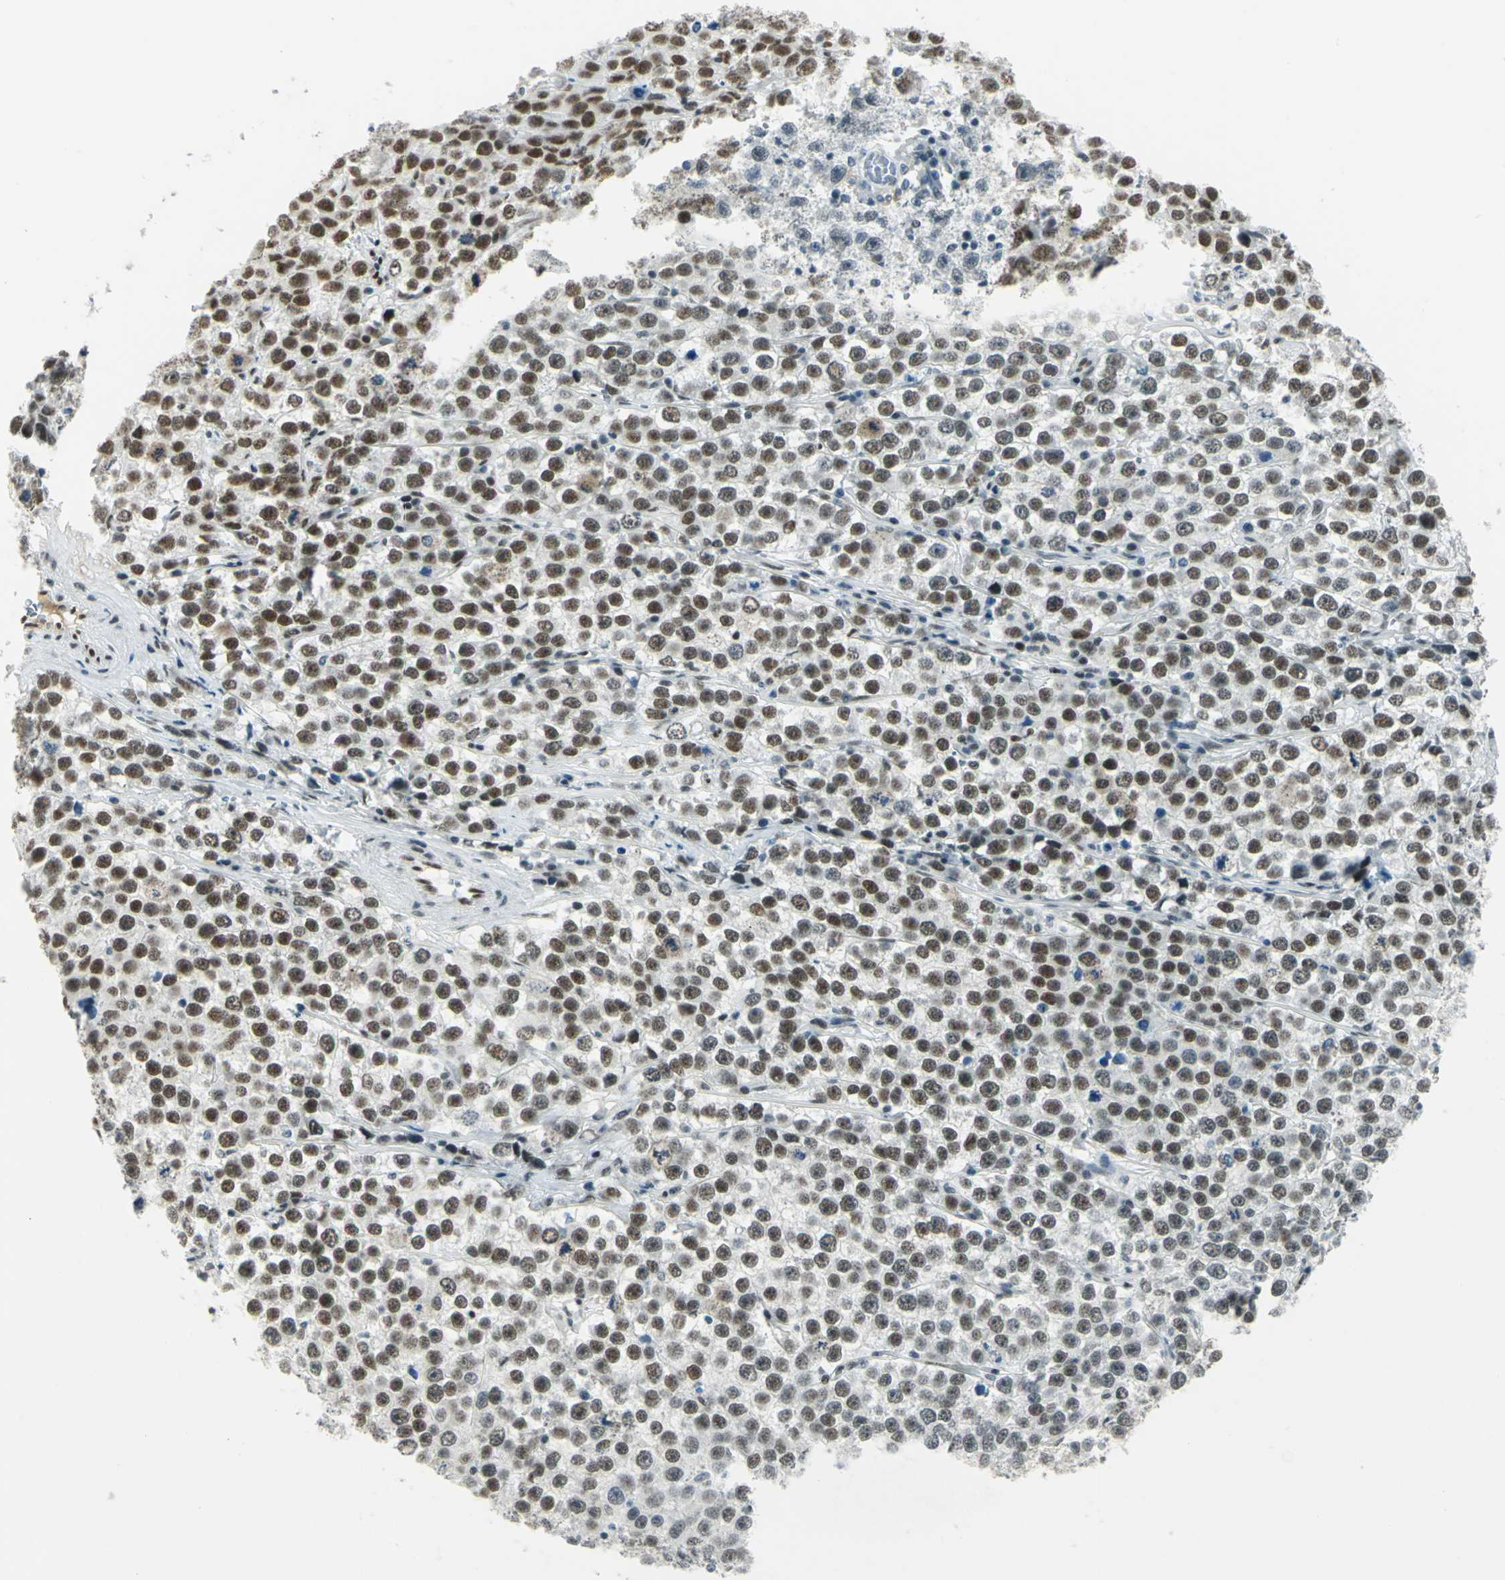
{"staining": {"intensity": "strong", "quantity": ">75%", "location": "nuclear"}, "tissue": "testis cancer", "cell_type": "Tumor cells", "image_type": "cancer", "snomed": [{"axis": "morphology", "description": "Seminoma, NOS"}, {"axis": "morphology", "description": "Carcinoma, Embryonal, NOS"}, {"axis": "topography", "description": "Testis"}], "caption": "A brown stain highlights strong nuclear expression of a protein in testis cancer (embryonal carcinoma) tumor cells.", "gene": "MTMR10", "patient": {"sex": "male", "age": 52}}